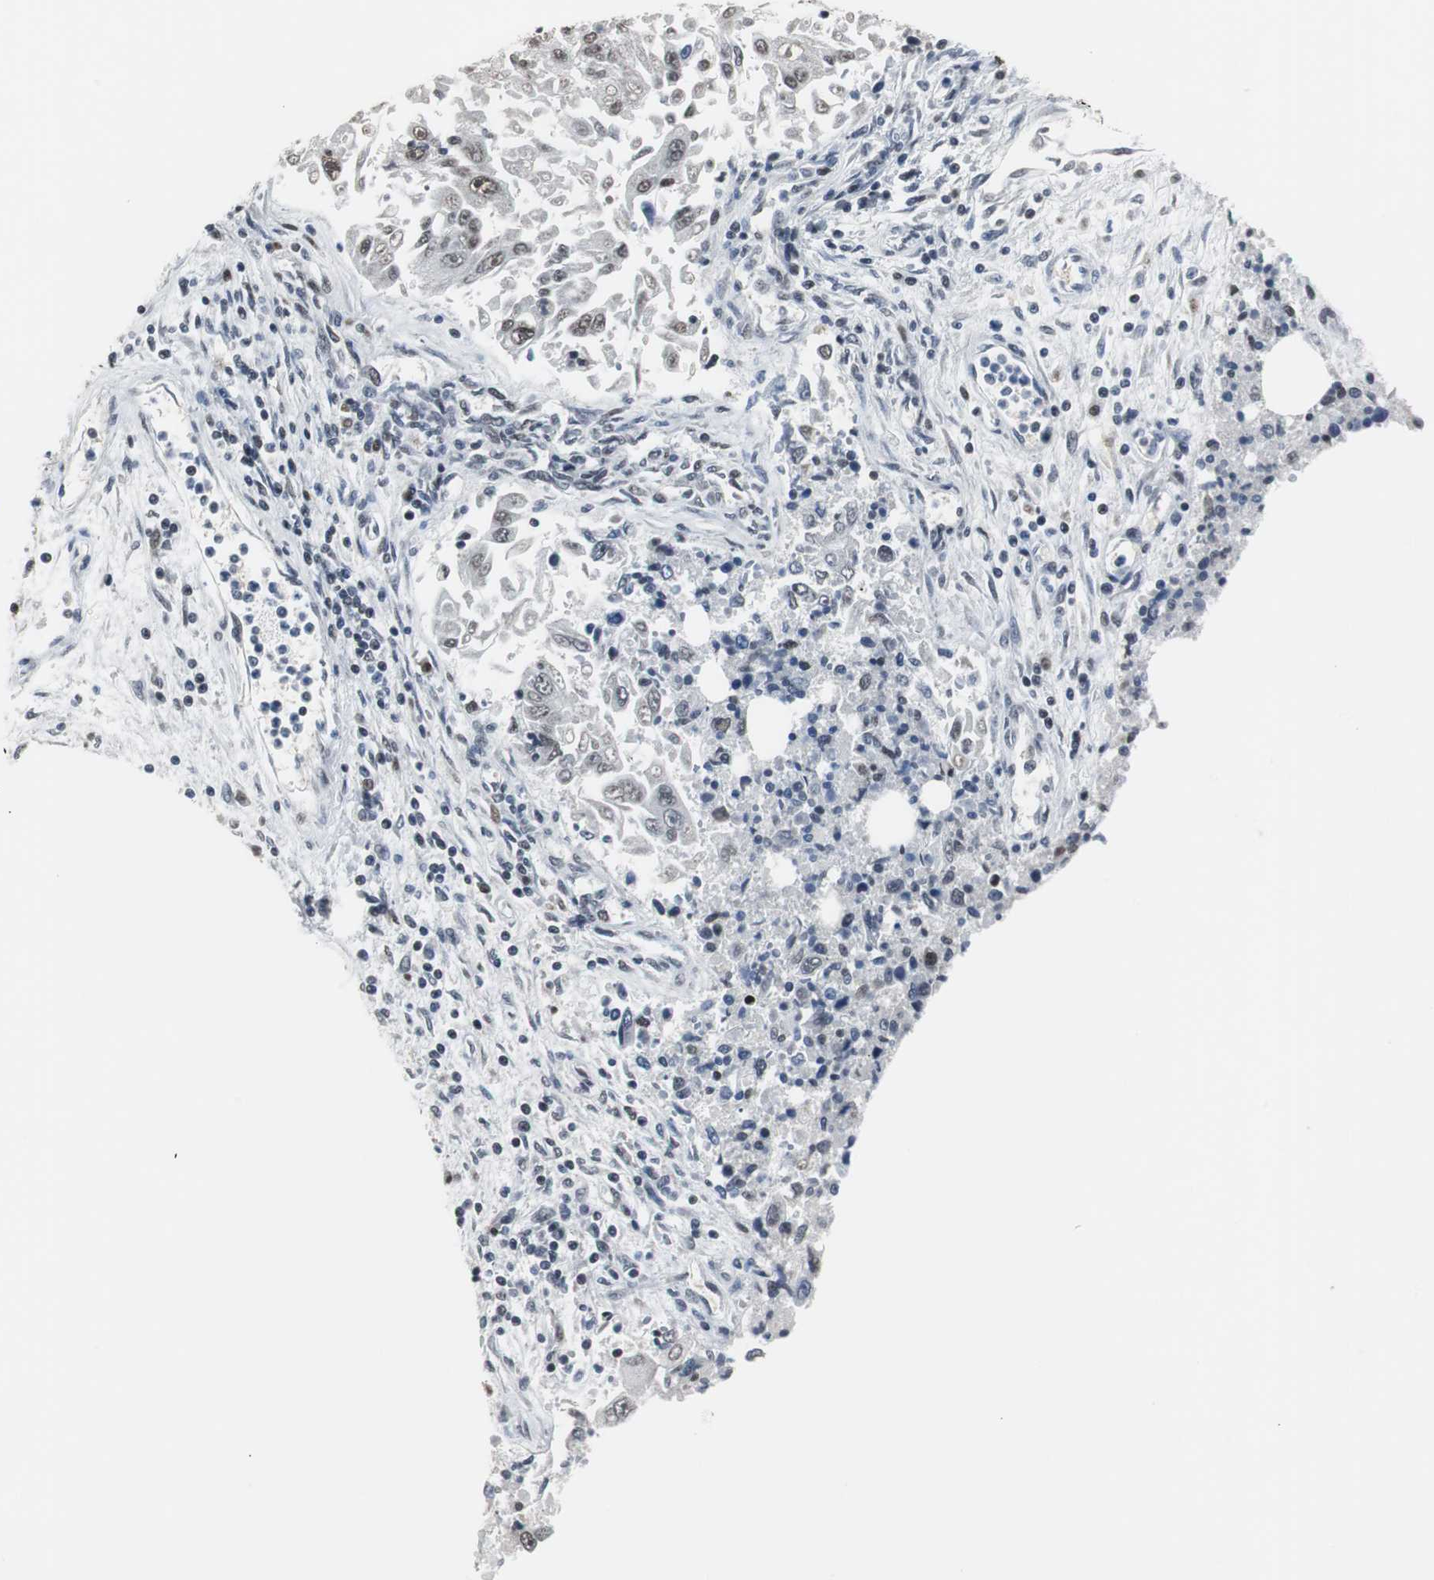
{"staining": {"intensity": "moderate", "quantity": "25%-75%", "location": "nuclear"}, "tissue": "lung cancer", "cell_type": "Tumor cells", "image_type": "cancer", "snomed": [{"axis": "morphology", "description": "Adenocarcinoma, NOS"}, {"axis": "topography", "description": "Lung"}], "caption": "IHC of human adenocarcinoma (lung) shows medium levels of moderate nuclear staining in approximately 25%-75% of tumor cells.", "gene": "RAD9A", "patient": {"sex": "male", "age": 84}}